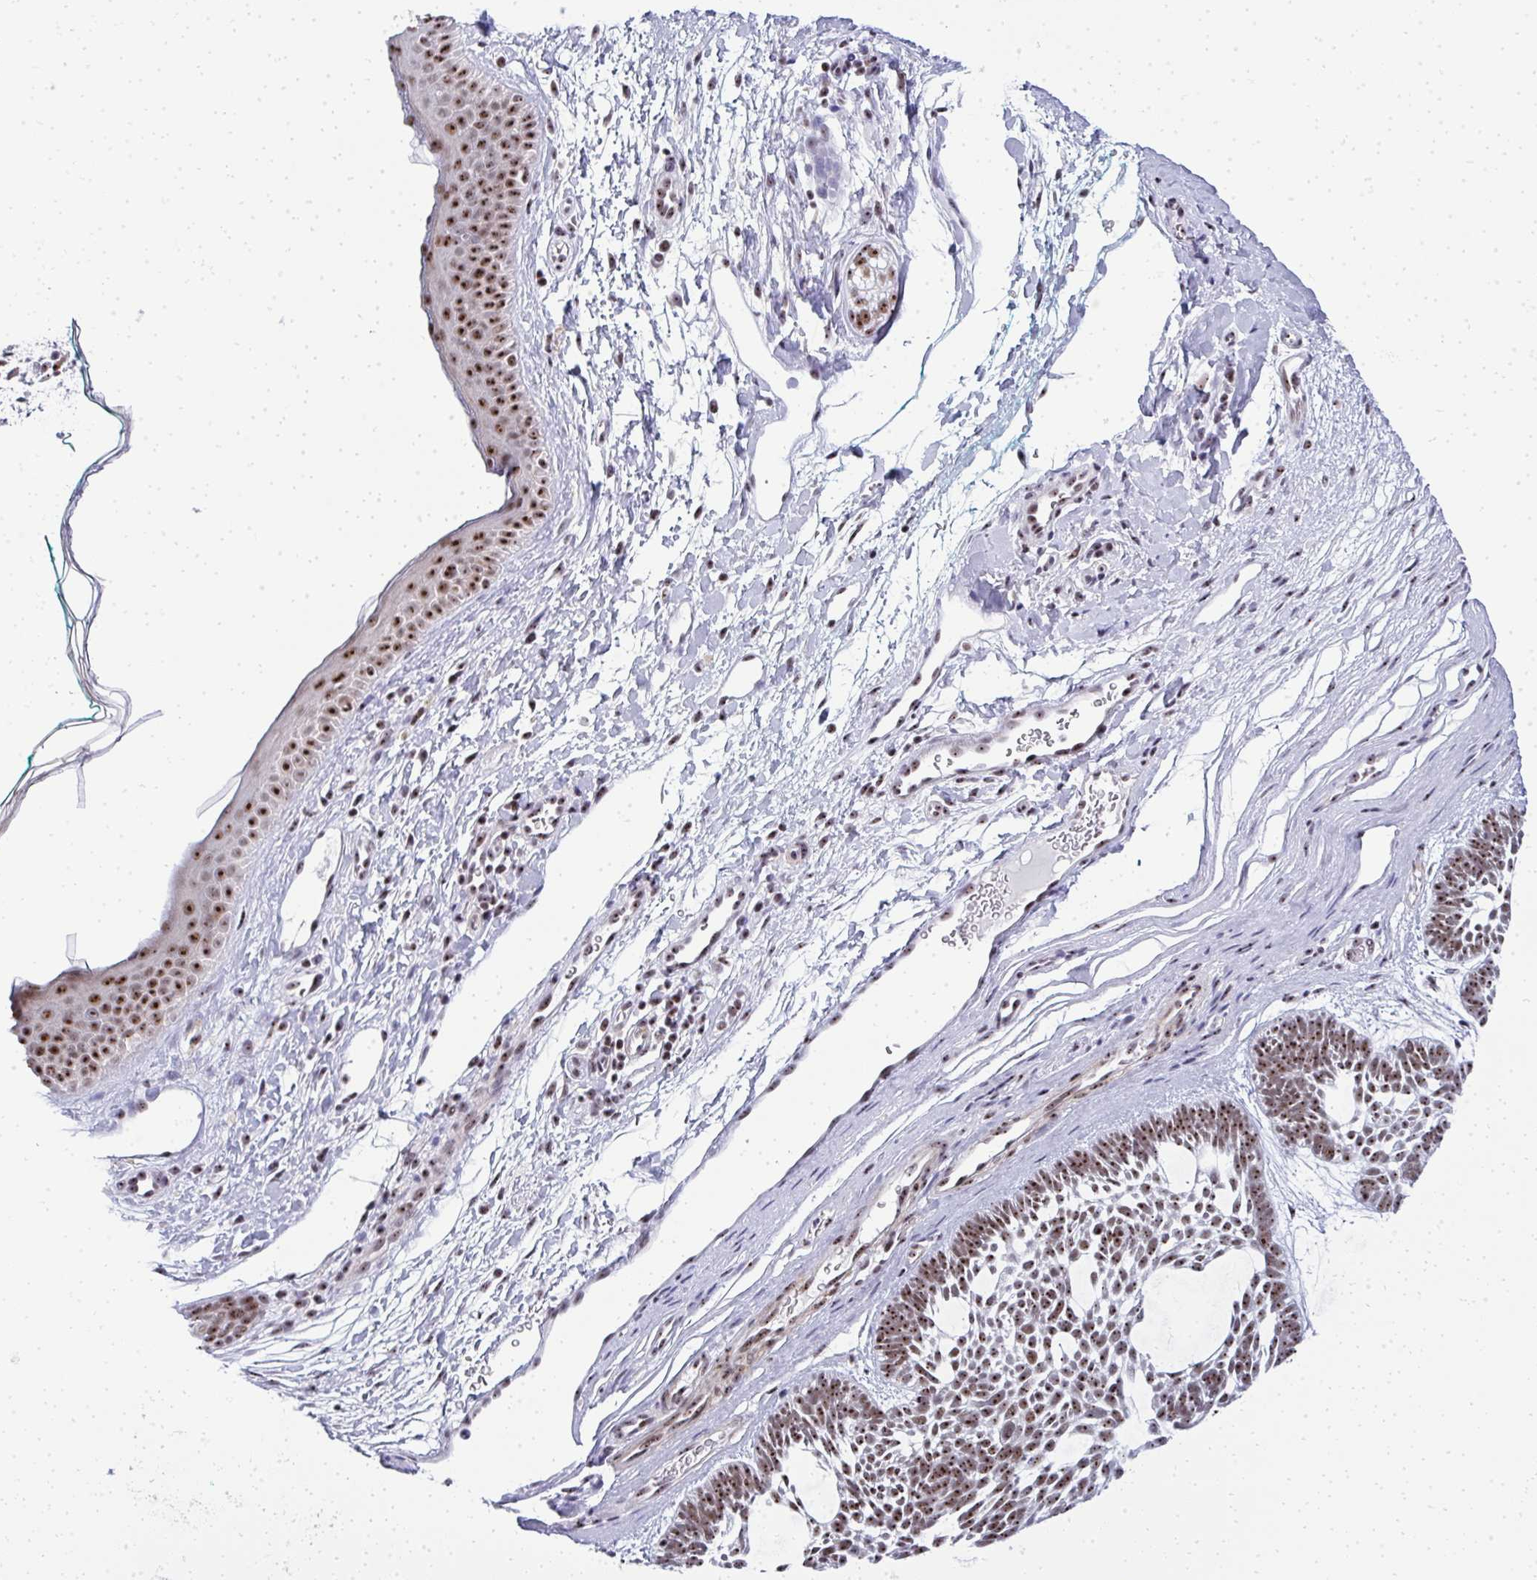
{"staining": {"intensity": "moderate", "quantity": ">75%", "location": "nuclear"}, "tissue": "skin cancer", "cell_type": "Tumor cells", "image_type": "cancer", "snomed": [{"axis": "morphology", "description": "Basal cell carcinoma"}, {"axis": "topography", "description": "Skin"}, {"axis": "topography", "description": "Skin of face"}], "caption": "There is medium levels of moderate nuclear positivity in tumor cells of skin cancer, as demonstrated by immunohistochemical staining (brown color).", "gene": "SIRT7", "patient": {"sex": "male", "age": 83}}